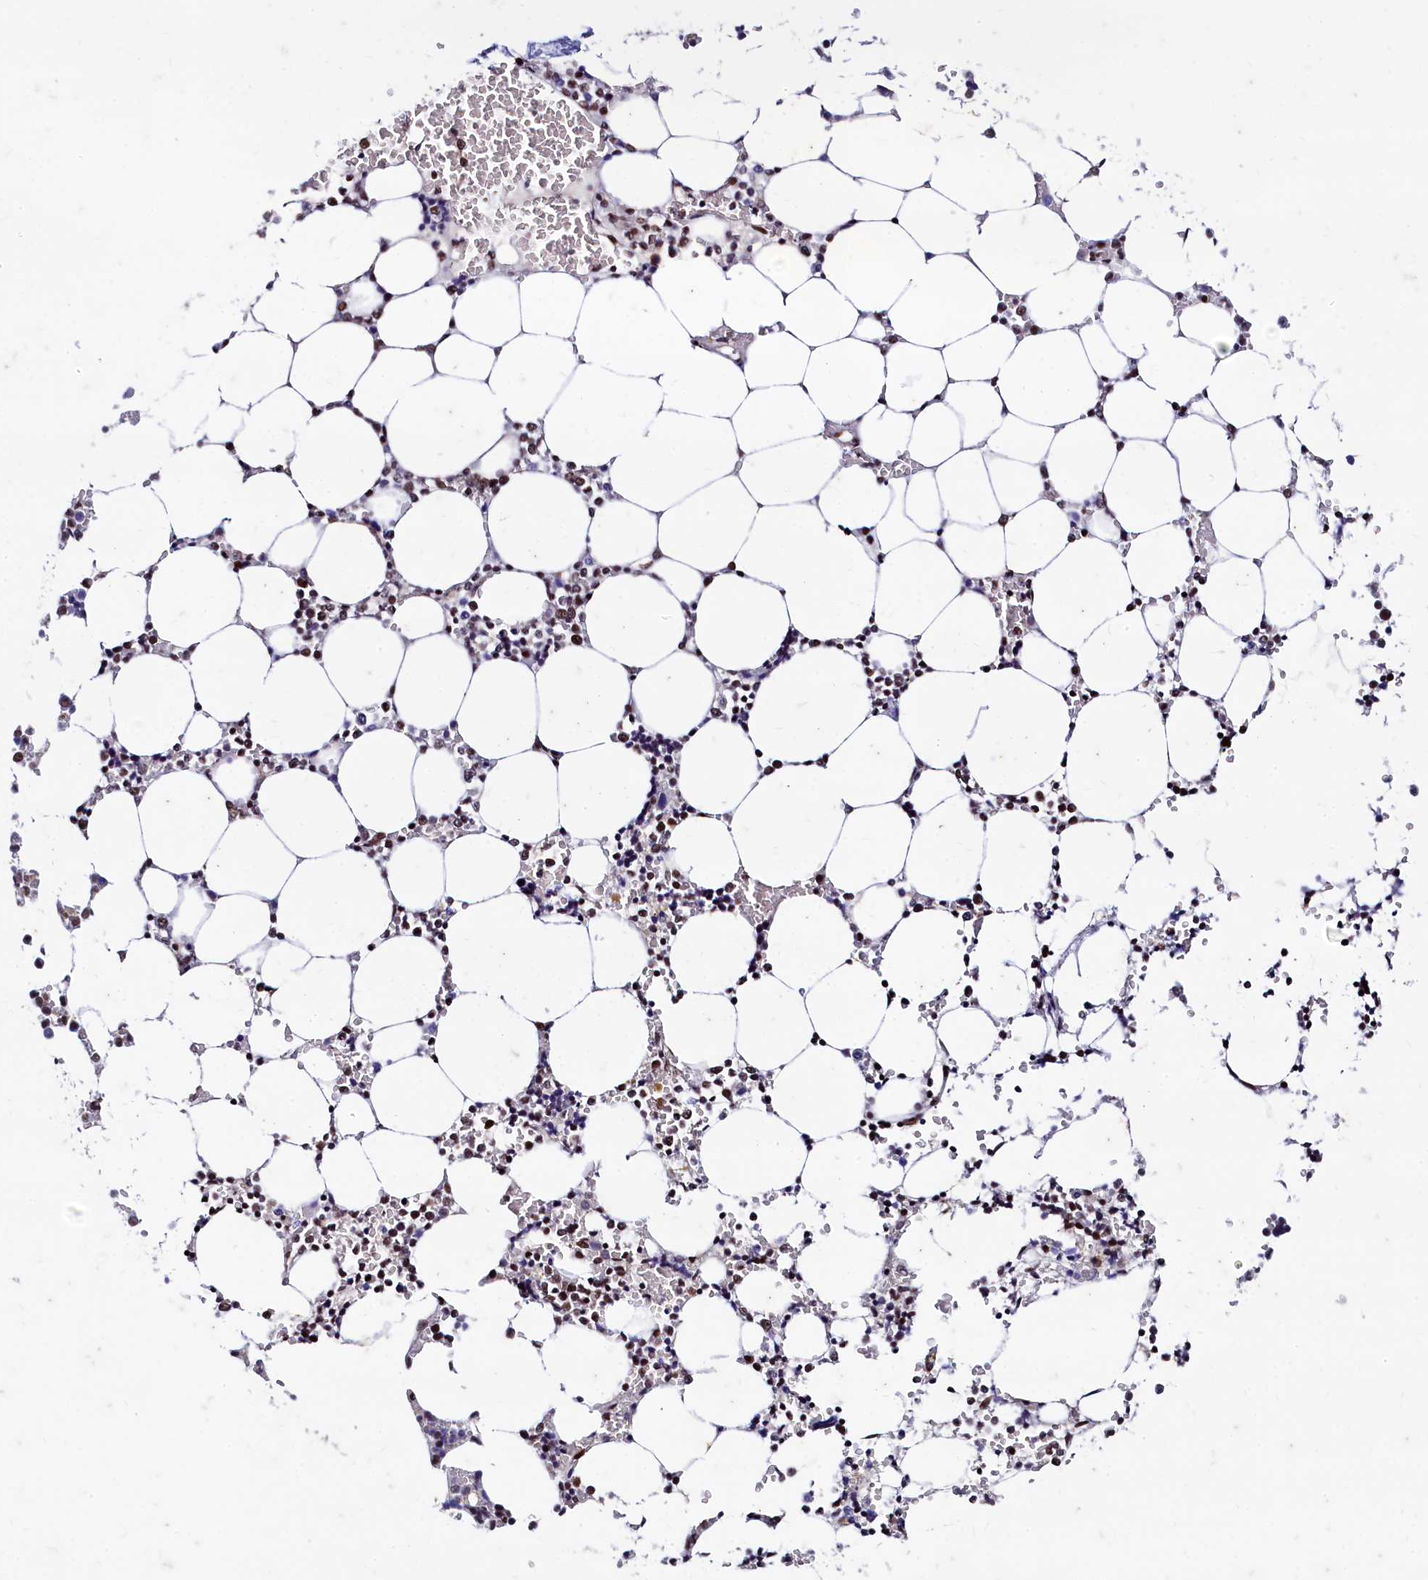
{"staining": {"intensity": "strong", "quantity": ">75%", "location": "nuclear"}, "tissue": "bone marrow", "cell_type": "Hematopoietic cells", "image_type": "normal", "snomed": [{"axis": "morphology", "description": "Normal tissue, NOS"}, {"axis": "topography", "description": "Bone marrow"}], "caption": "Immunohistochemistry (IHC) (DAB (3,3'-diaminobenzidine)) staining of unremarkable bone marrow demonstrates strong nuclear protein positivity in about >75% of hematopoietic cells. (Brightfield microscopy of DAB IHC at high magnification).", "gene": "CPSF7", "patient": {"sex": "male", "age": 64}}